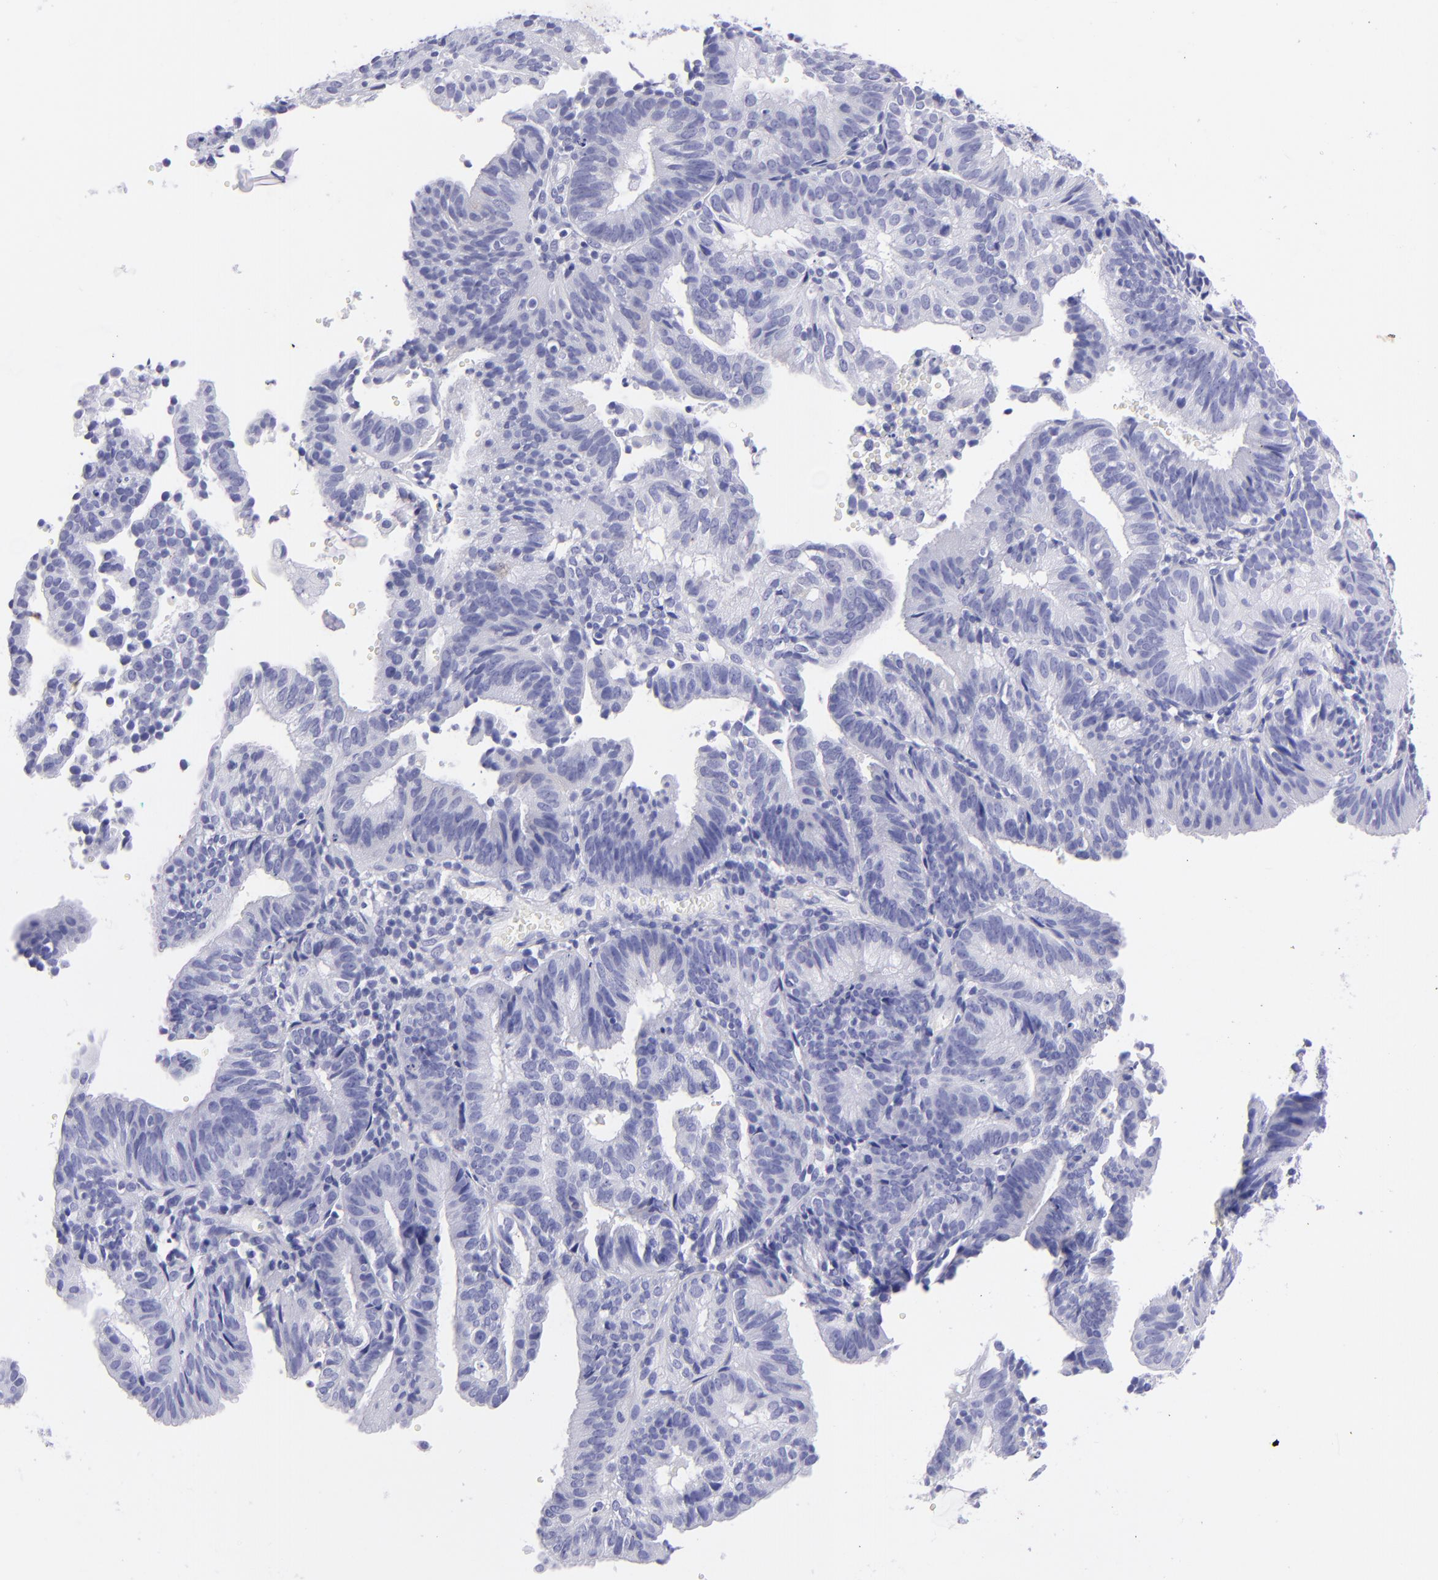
{"staining": {"intensity": "negative", "quantity": "none", "location": "none"}, "tissue": "cervical cancer", "cell_type": "Tumor cells", "image_type": "cancer", "snomed": [{"axis": "morphology", "description": "Adenocarcinoma, NOS"}, {"axis": "topography", "description": "Cervix"}], "caption": "High power microscopy micrograph of an immunohistochemistry photomicrograph of cervical cancer (adenocarcinoma), revealing no significant expression in tumor cells.", "gene": "PIP", "patient": {"sex": "female", "age": 60}}